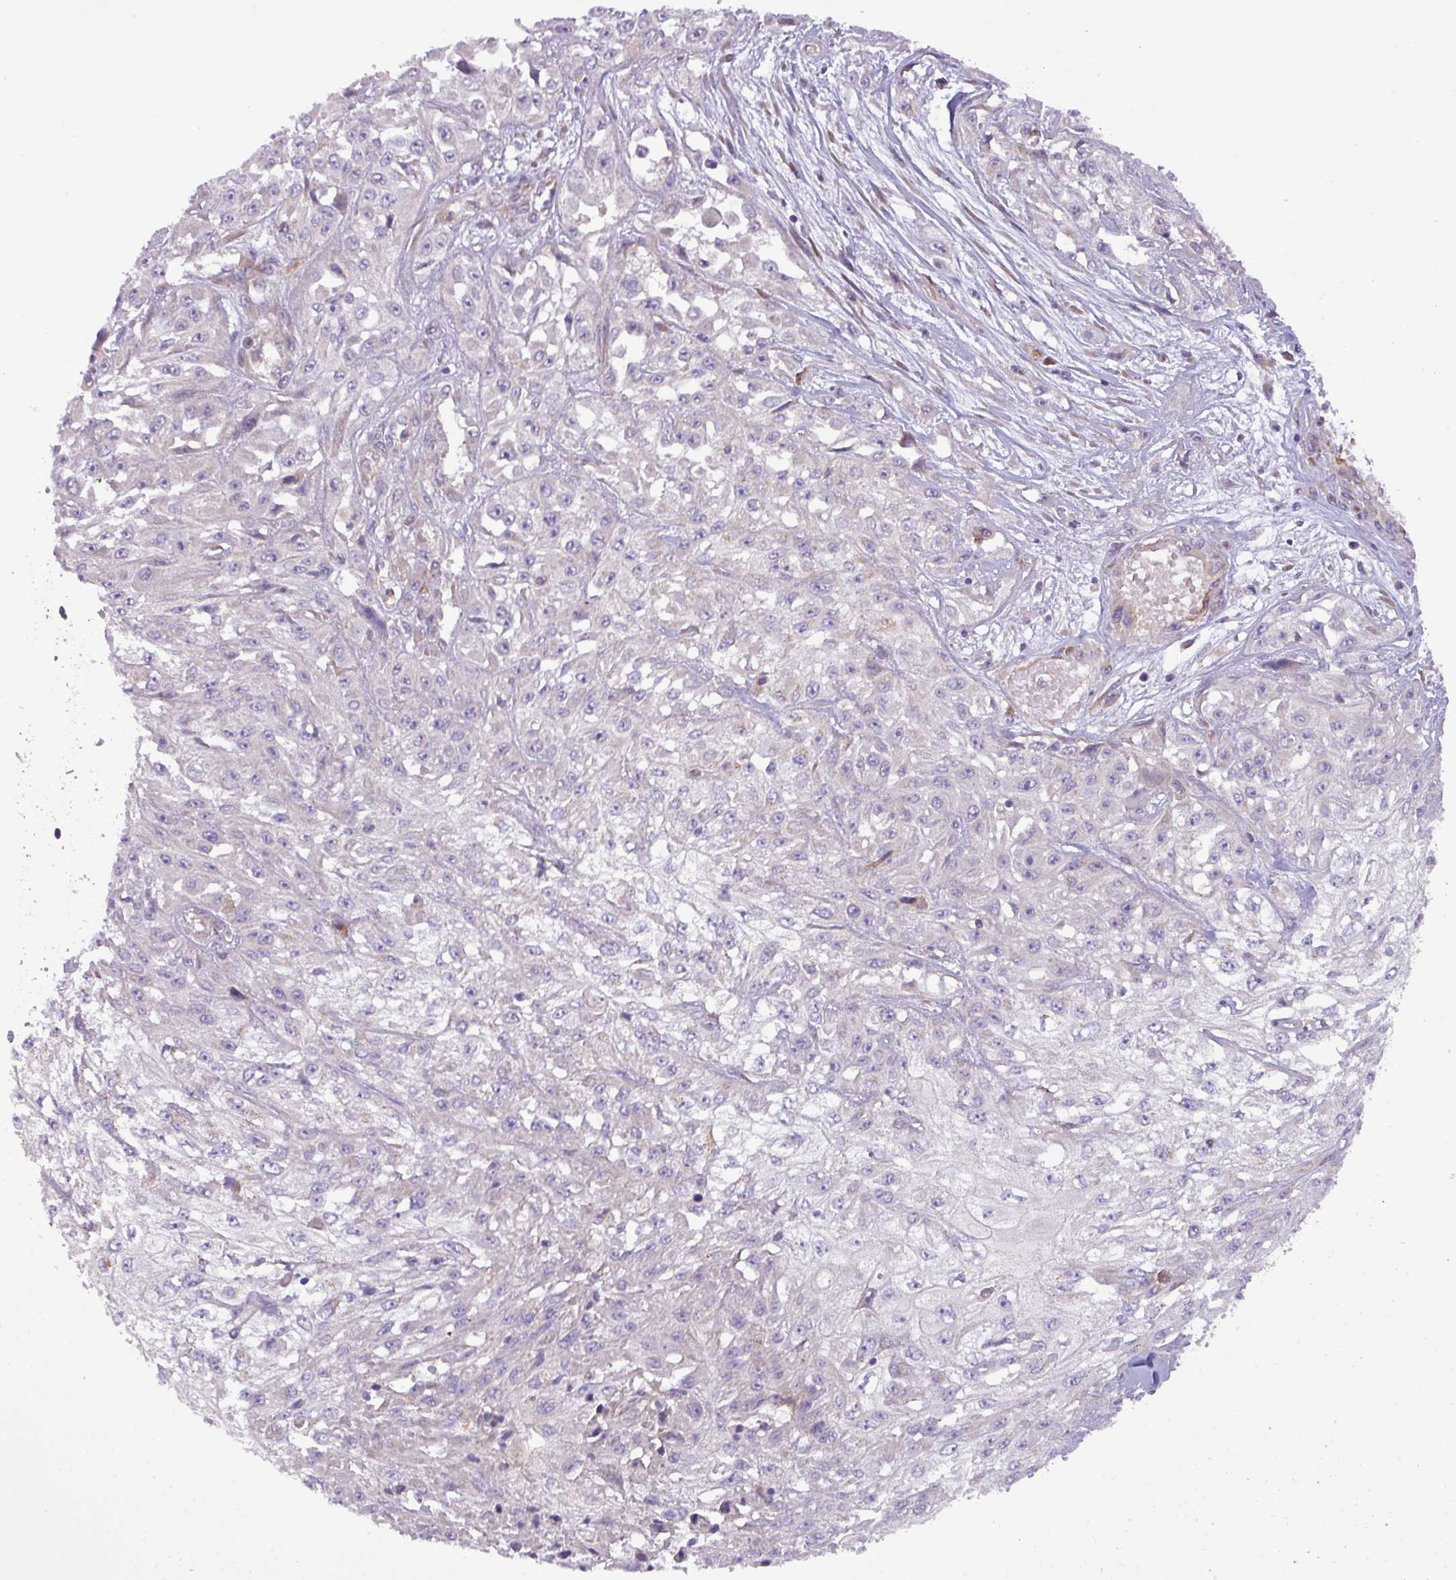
{"staining": {"intensity": "negative", "quantity": "none", "location": "none"}, "tissue": "skin cancer", "cell_type": "Tumor cells", "image_type": "cancer", "snomed": [{"axis": "morphology", "description": "Squamous cell carcinoma, NOS"}, {"axis": "morphology", "description": "Squamous cell carcinoma, metastatic, NOS"}, {"axis": "topography", "description": "Skin"}, {"axis": "topography", "description": "Lymph node"}], "caption": "A histopathology image of skin cancer (squamous cell carcinoma) stained for a protein exhibits no brown staining in tumor cells.", "gene": "RAB19", "patient": {"sex": "male", "age": 75}}